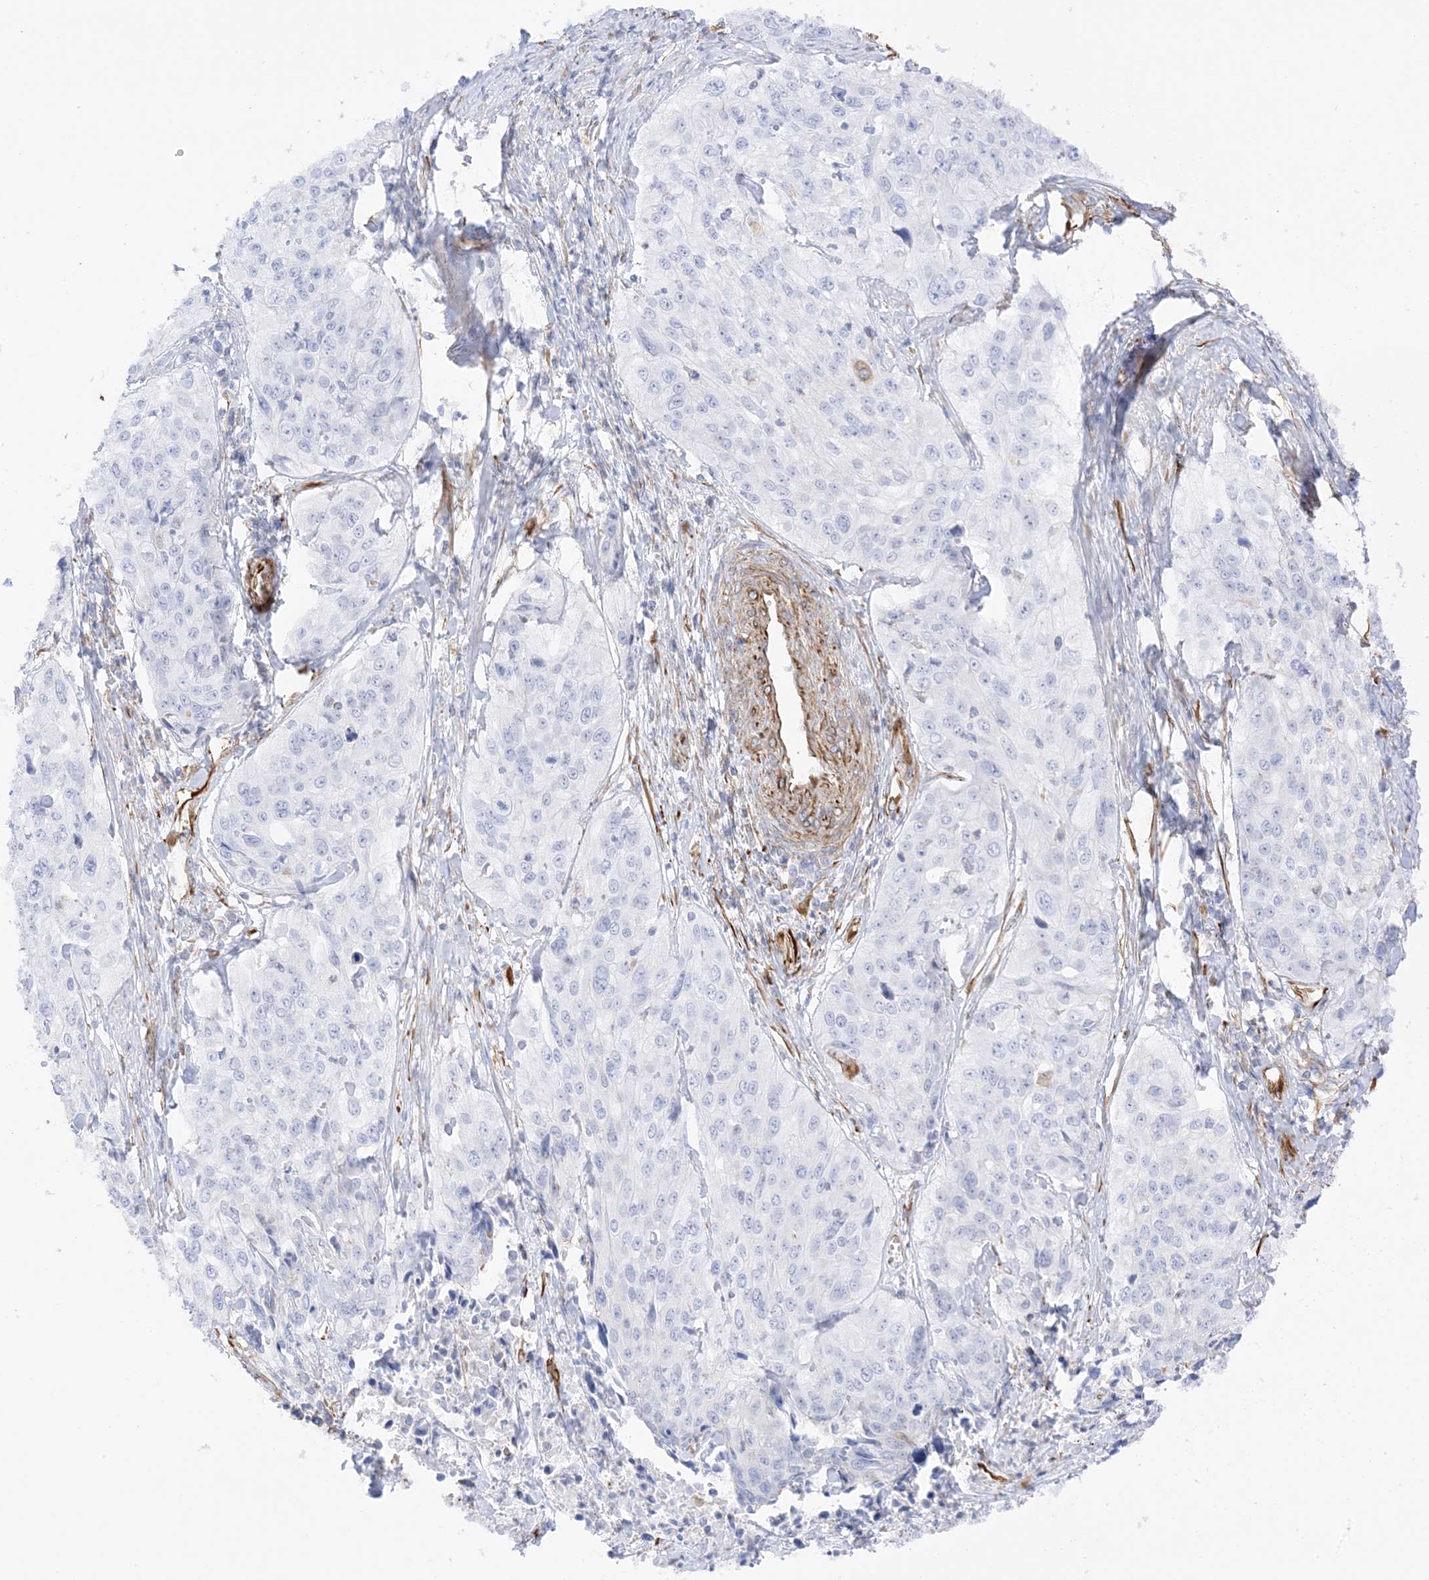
{"staining": {"intensity": "negative", "quantity": "none", "location": "none"}, "tissue": "cervical cancer", "cell_type": "Tumor cells", "image_type": "cancer", "snomed": [{"axis": "morphology", "description": "Squamous cell carcinoma, NOS"}, {"axis": "topography", "description": "Cervix"}], "caption": "Immunohistochemical staining of cervical cancer (squamous cell carcinoma) reveals no significant expression in tumor cells.", "gene": "PID1", "patient": {"sex": "female", "age": 31}}